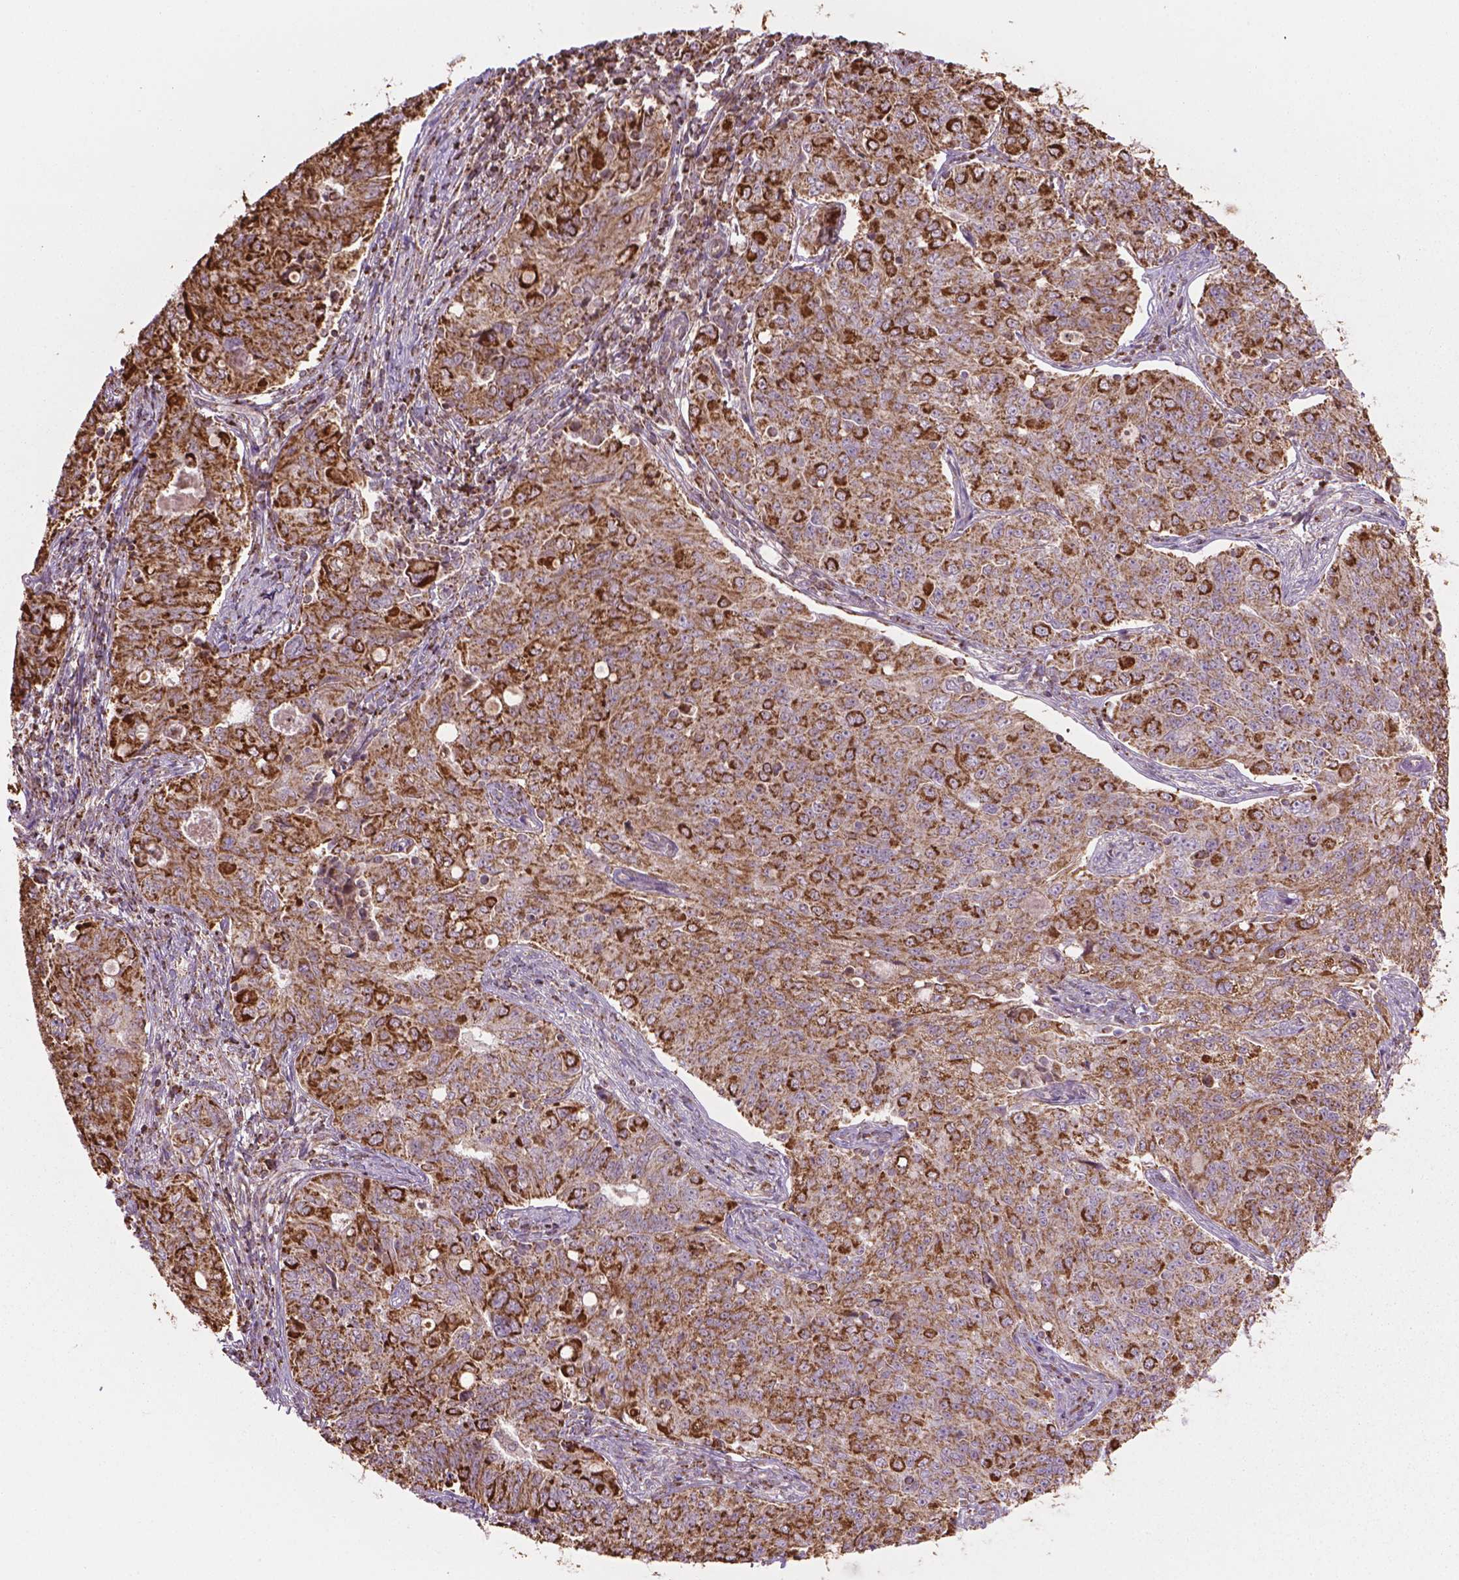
{"staining": {"intensity": "moderate", "quantity": "<25%", "location": "cytoplasmic/membranous"}, "tissue": "endometrial cancer", "cell_type": "Tumor cells", "image_type": "cancer", "snomed": [{"axis": "morphology", "description": "Adenocarcinoma, NOS"}, {"axis": "topography", "description": "Endometrium"}], "caption": "Immunohistochemical staining of endometrial cancer (adenocarcinoma) shows moderate cytoplasmic/membranous protein staining in about <25% of tumor cells.", "gene": "HS3ST3A1", "patient": {"sex": "female", "age": 43}}